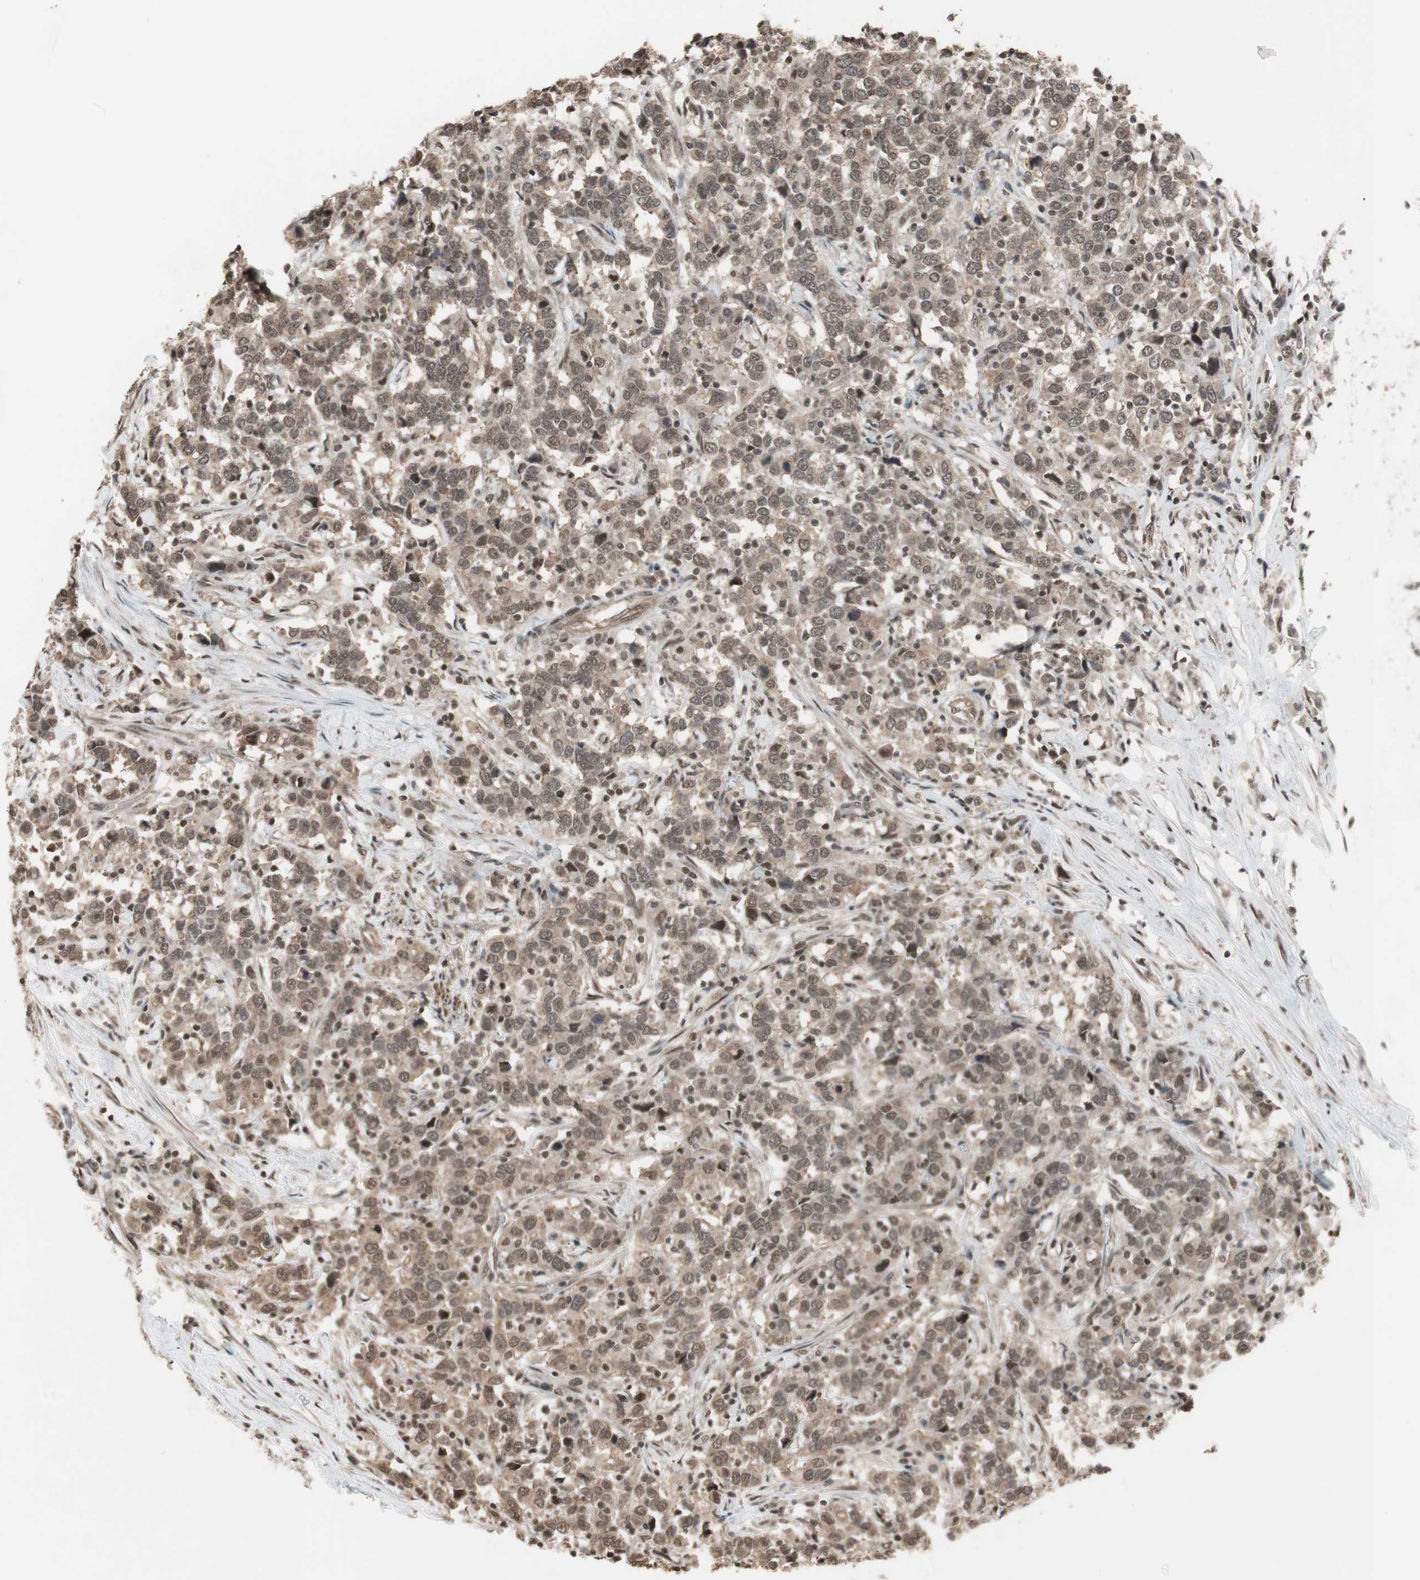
{"staining": {"intensity": "weak", "quantity": ">75%", "location": "cytoplasmic/membranous,nuclear"}, "tissue": "urothelial cancer", "cell_type": "Tumor cells", "image_type": "cancer", "snomed": [{"axis": "morphology", "description": "Urothelial carcinoma, High grade"}, {"axis": "topography", "description": "Urinary bladder"}], "caption": "Urothelial cancer stained for a protein (brown) displays weak cytoplasmic/membranous and nuclear positive expression in approximately >75% of tumor cells.", "gene": "DRAP1", "patient": {"sex": "male", "age": 61}}